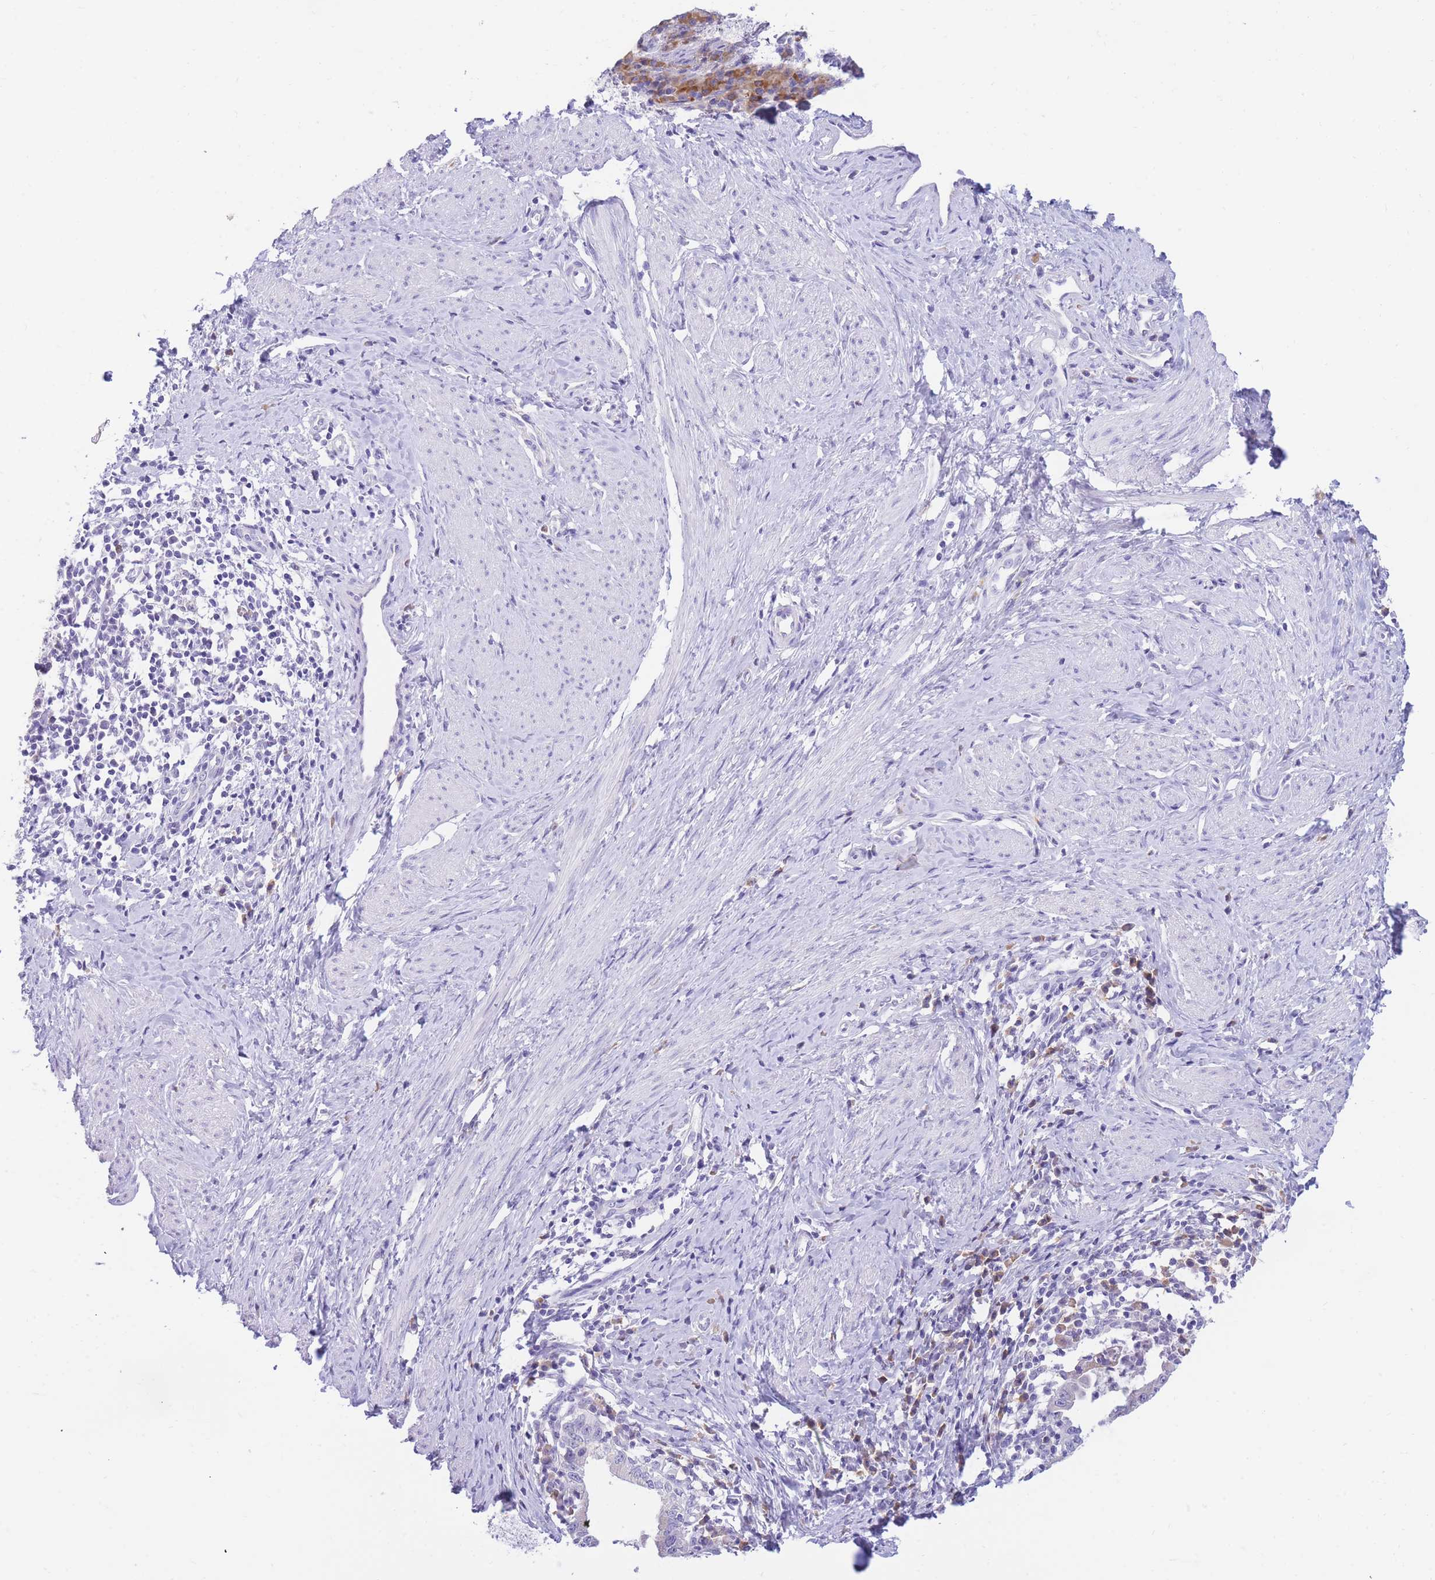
{"staining": {"intensity": "negative", "quantity": "none", "location": "none"}, "tissue": "cervical cancer", "cell_type": "Tumor cells", "image_type": "cancer", "snomed": [{"axis": "morphology", "description": "Adenocarcinoma, NOS"}, {"axis": "topography", "description": "Cervix"}], "caption": "IHC image of human adenocarcinoma (cervical) stained for a protein (brown), which exhibits no positivity in tumor cells. (DAB IHC visualized using brightfield microscopy, high magnification).", "gene": "SSUH2", "patient": {"sex": "female", "age": 36}}